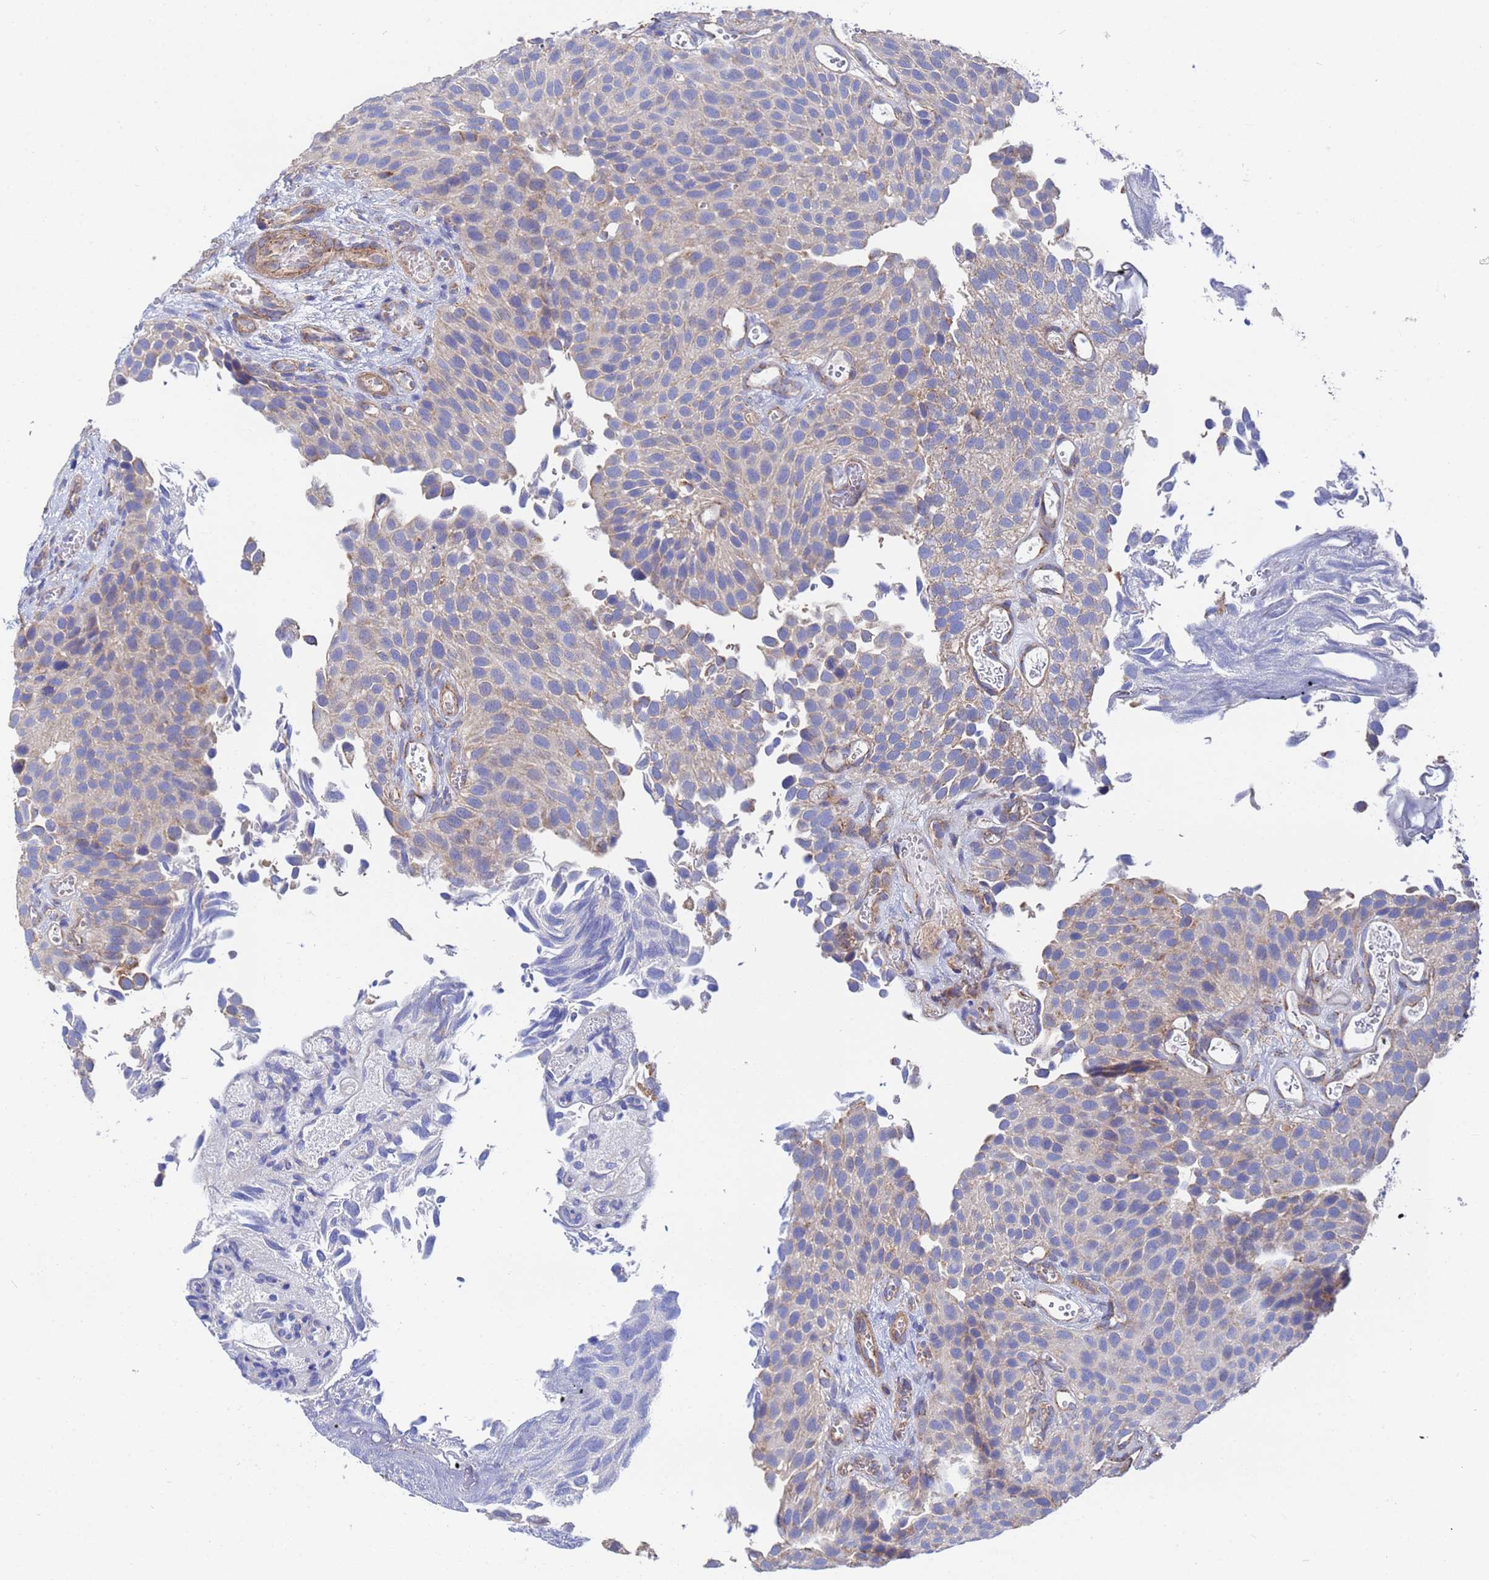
{"staining": {"intensity": "weak", "quantity": "25%-75%", "location": "cytoplasmic/membranous"}, "tissue": "urothelial cancer", "cell_type": "Tumor cells", "image_type": "cancer", "snomed": [{"axis": "morphology", "description": "Urothelial carcinoma, Low grade"}, {"axis": "topography", "description": "Urinary bladder"}], "caption": "Urothelial cancer stained for a protein demonstrates weak cytoplasmic/membranous positivity in tumor cells. The staining was performed using DAB (3,3'-diaminobenzidine), with brown indicating positive protein expression. Nuclei are stained blue with hematoxylin.", "gene": "FAHD2A", "patient": {"sex": "male", "age": 89}}